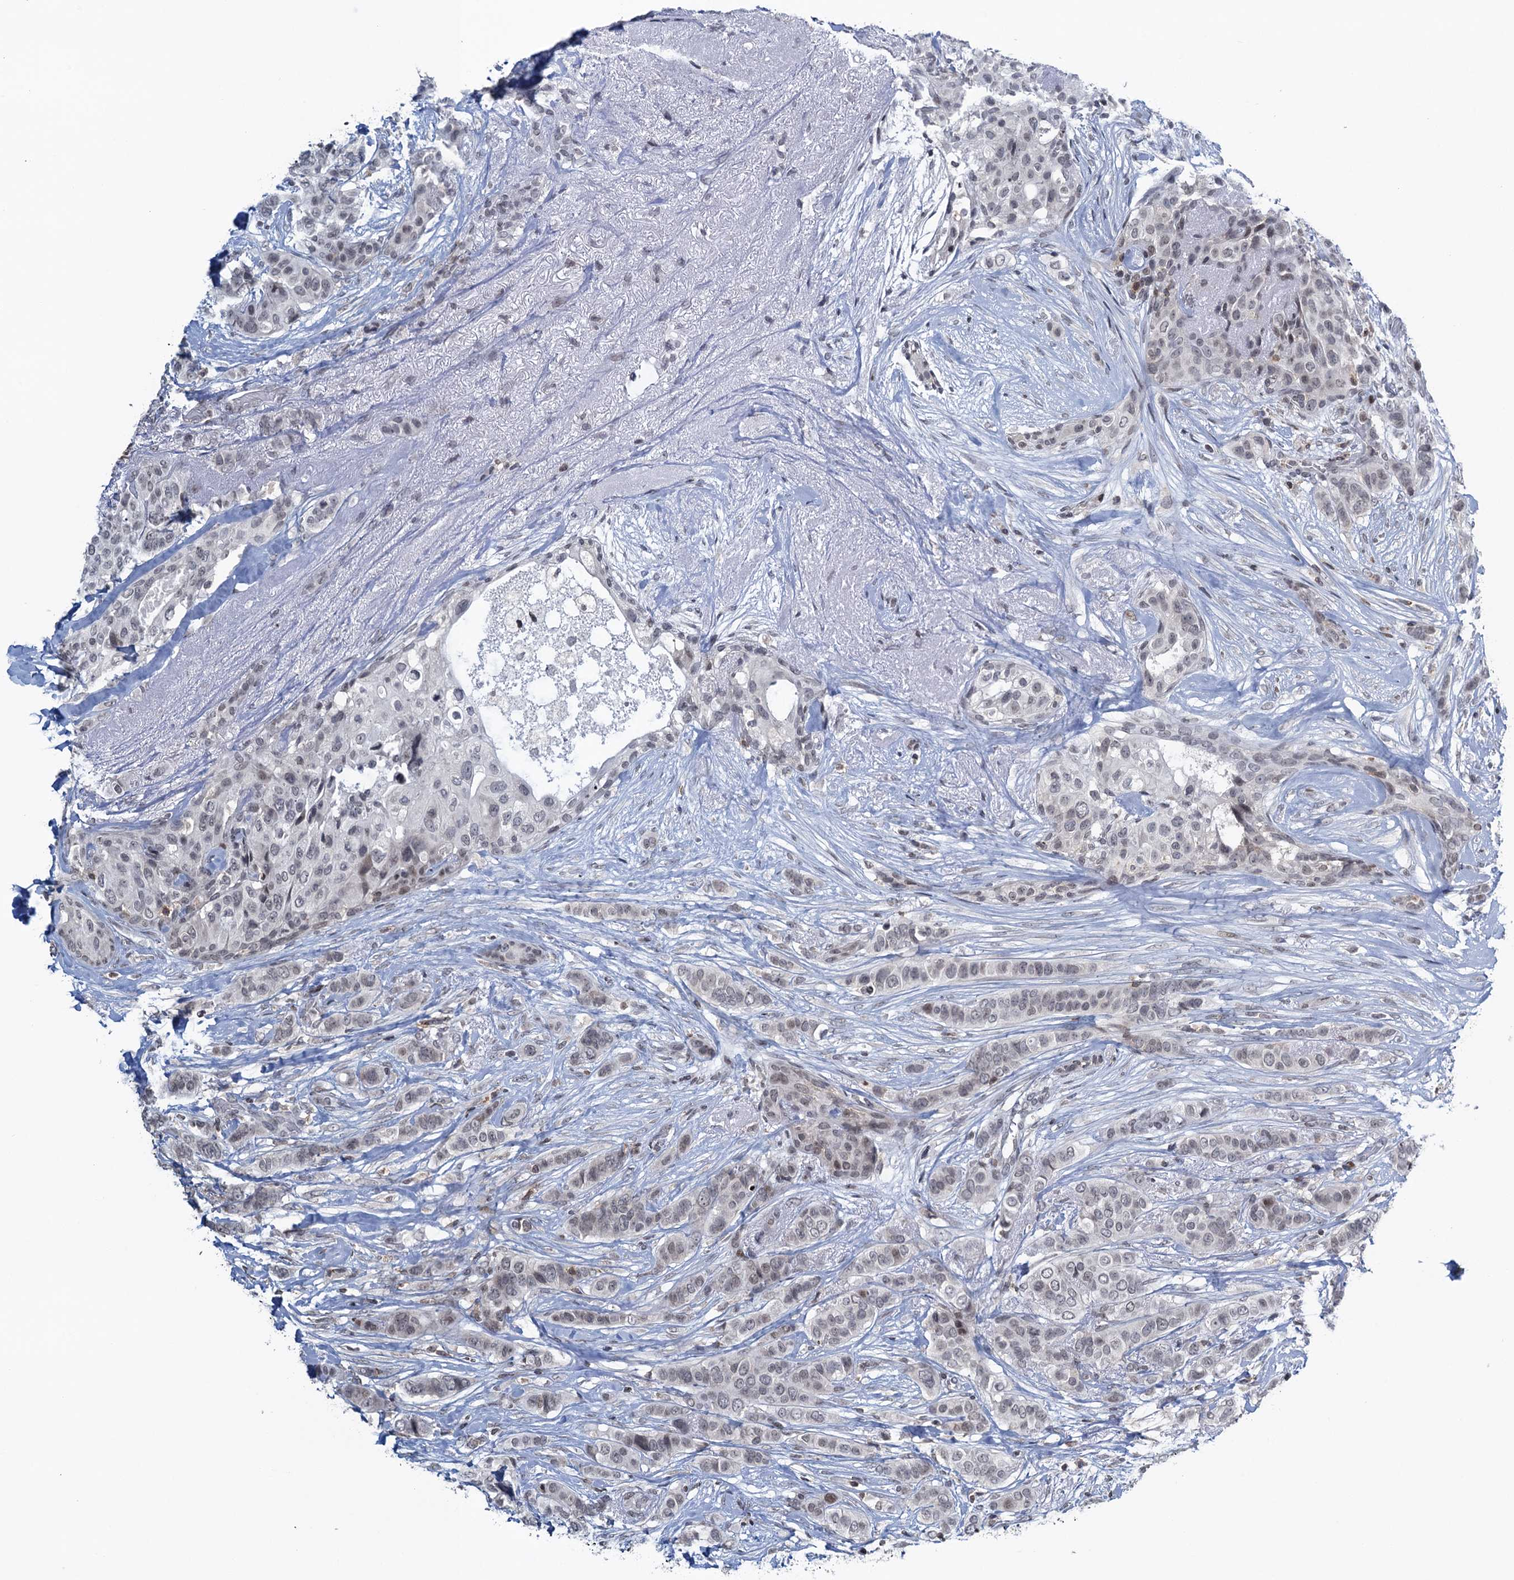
{"staining": {"intensity": "negative", "quantity": "none", "location": "none"}, "tissue": "breast cancer", "cell_type": "Tumor cells", "image_type": "cancer", "snomed": [{"axis": "morphology", "description": "Lobular carcinoma"}, {"axis": "topography", "description": "Breast"}], "caption": "High power microscopy image of an immunohistochemistry histopathology image of breast cancer (lobular carcinoma), revealing no significant expression in tumor cells. Brightfield microscopy of immunohistochemistry stained with DAB (3,3'-diaminobenzidine) (brown) and hematoxylin (blue), captured at high magnification.", "gene": "FYB1", "patient": {"sex": "female", "age": 51}}